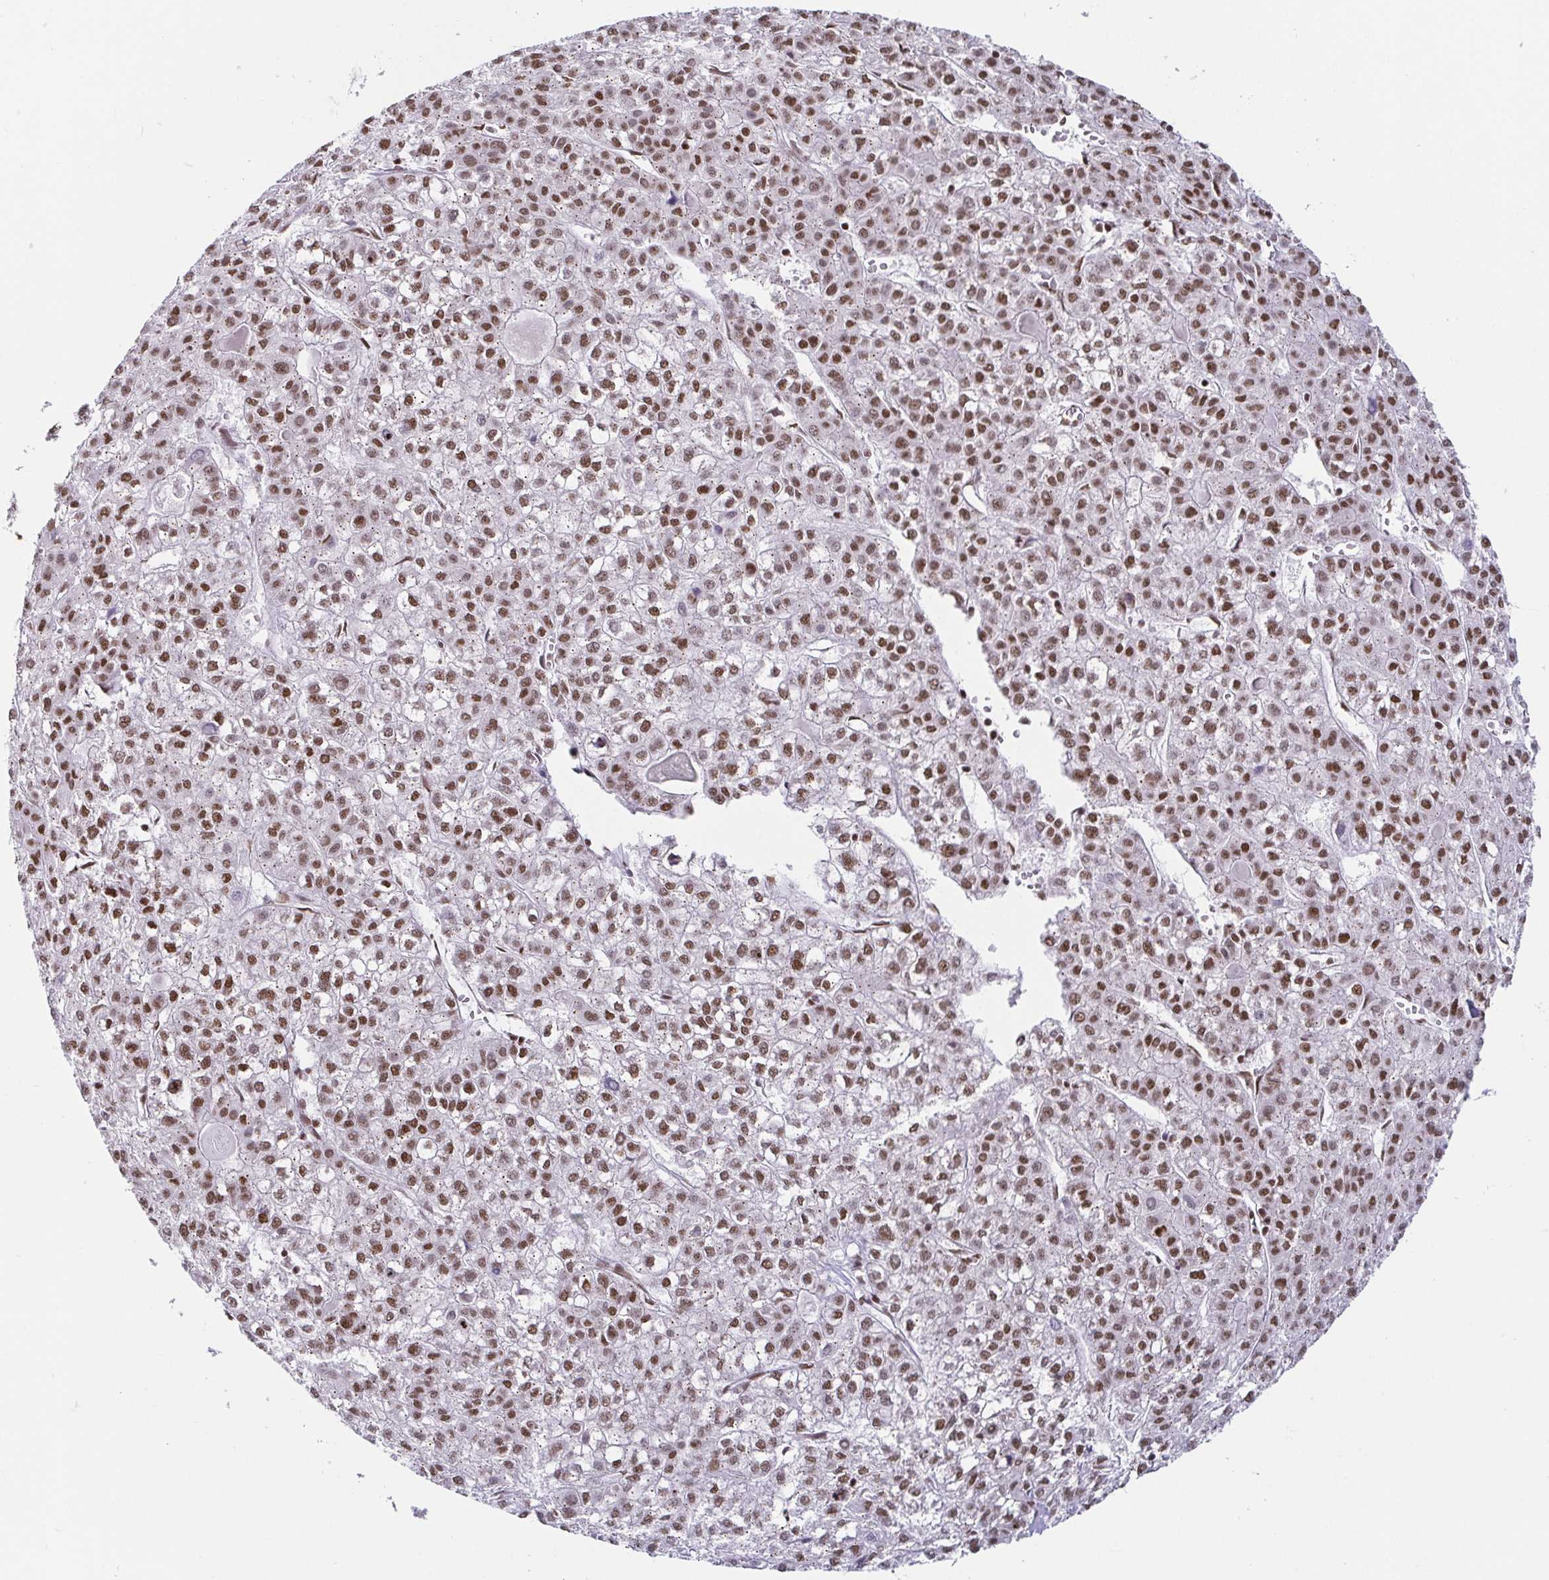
{"staining": {"intensity": "moderate", "quantity": ">75%", "location": "nuclear"}, "tissue": "liver cancer", "cell_type": "Tumor cells", "image_type": "cancer", "snomed": [{"axis": "morphology", "description": "Carcinoma, Hepatocellular, NOS"}, {"axis": "topography", "description": "Liver"}], "caption": "Liver hepatocellular carcinoma stained with a protein marker displays moderate staining in tumor cells.", "gene": "EWSR1", "patient": {"sex": "female", "age": 43}}